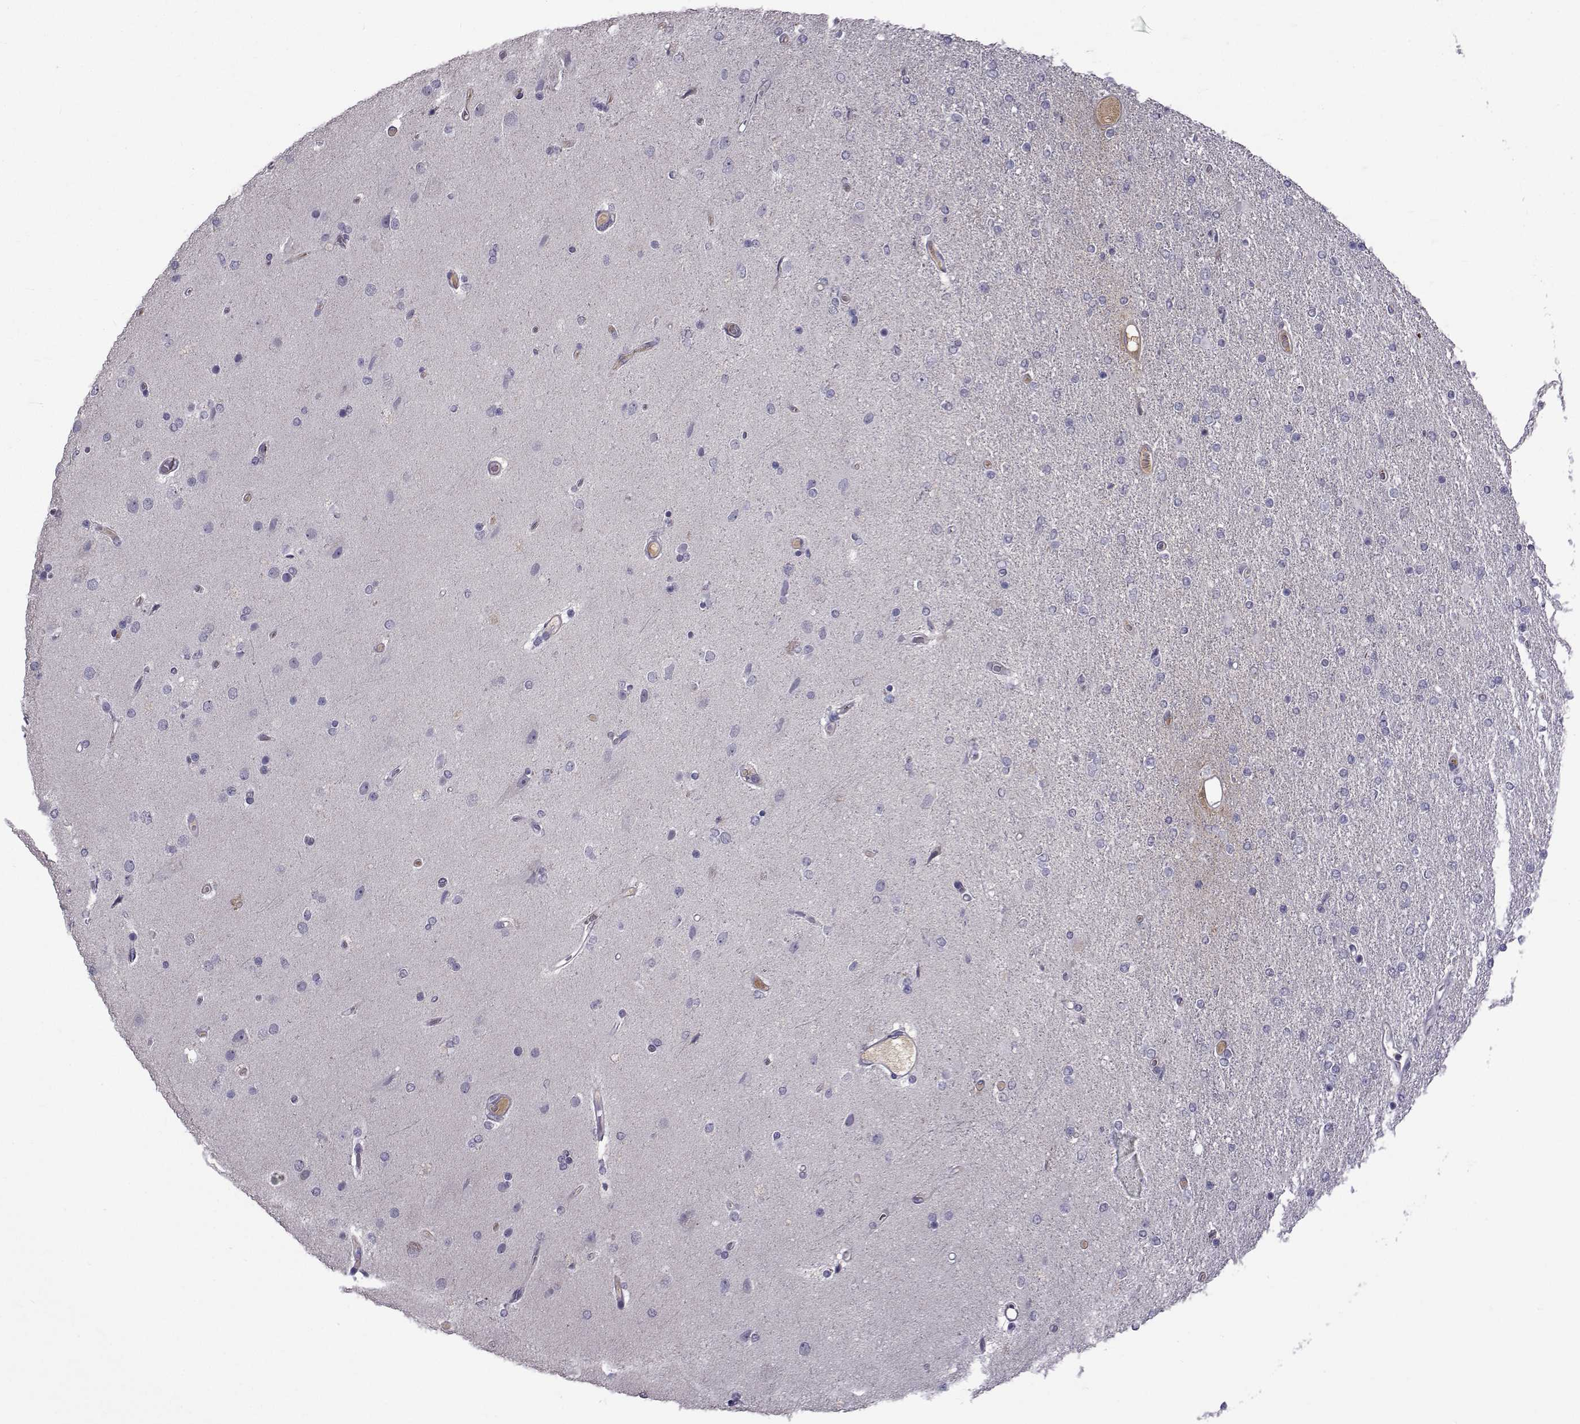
{"staining": {"intensity": "negative", "quantity": "none", "location": "none"}, "tissue": "glioma", "cell_type": "Tumor cells", "image_type": "cancer", "snomed": [{"axis": "morphology", "description": "Glioma, malignant, High grade"}, {"axis": "topography", "description": "Cerebral cortex"}], "caption": "Immunohistochemistry (IHC) image of human malignant glioma (high-grade) stained for a protein (brown), which exhibits no staining in tumor cells.", "gene": "TNFRSF11B", "patient": {"sex": "male", "age": 70}}